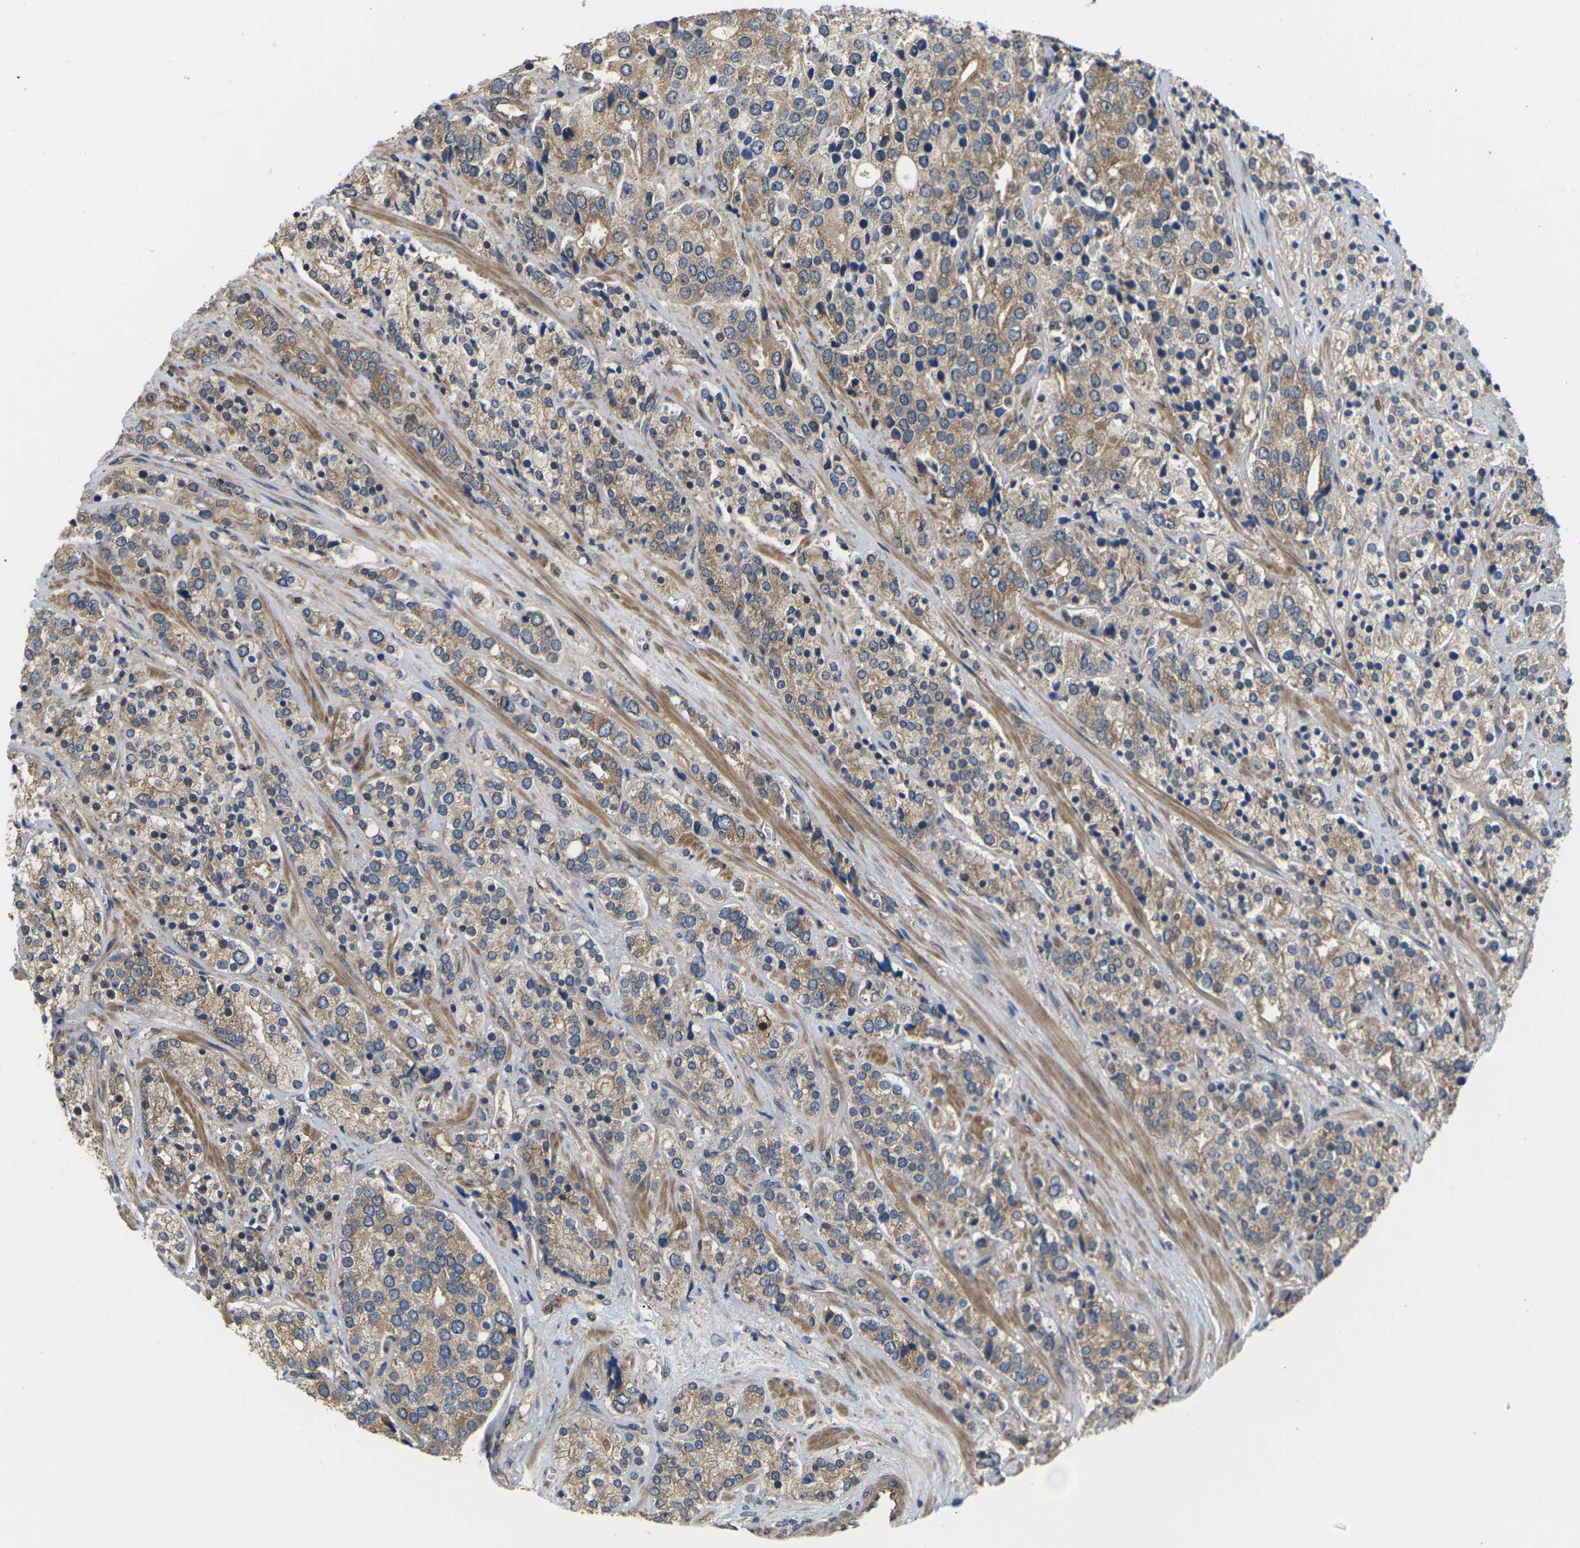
{"staining": {"intensity": "moderate", "quantity": ">75%", "location": "cytoplasmic/membranous"}, "tissue": "prostate cancer", "cell_type": "Tumor cells", "image_type": "cancer", "snomed": [{"axis": "morphology", "description": "Adenocarcinoma, High grade"}, {"axis": "topography", "description": "Prostate"}], "caption": "Prostate cancer stained for a protein (brown) reveals moderate cytoplasmic/membranous positive positivity in about >75% of tumor cells.", "gene": "NRAS", "patient": {"sex": "male", "age": 71}}